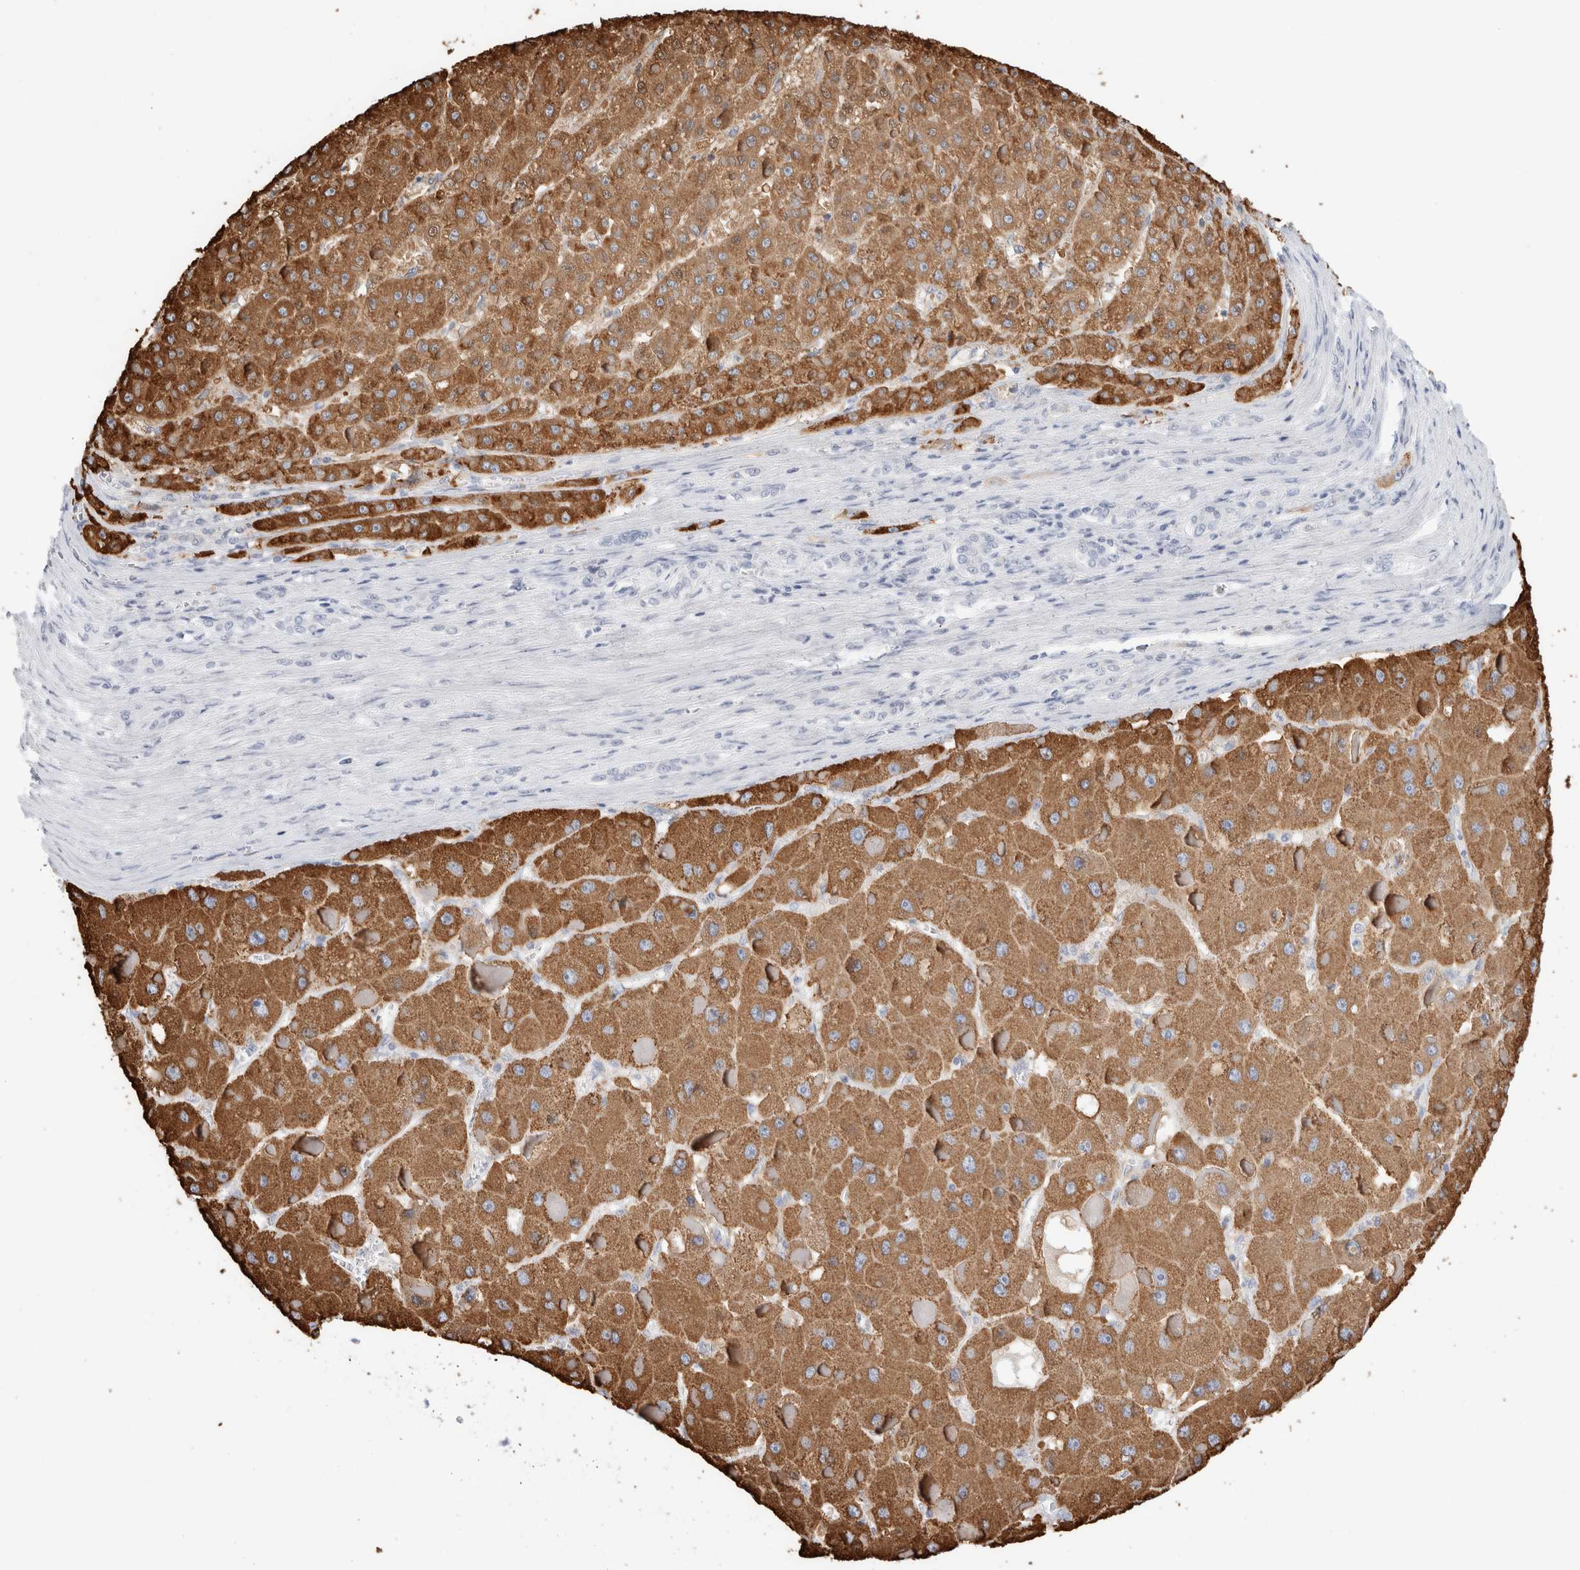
{"staining": {"intensity": "moderate", "quantity": ">75%", "location": "cytoplasmic/membranous"}, "tissue": "liver cancer", "cell_type": "Tumor cells", "image_type": "cancer", "snomed": [{"axis": "morphology", "description": "Carcinoma, Hepatocellular, NOS"}, {"axis": "topography", "description": "Liver"}], "caption": "Immunohistochemistry image of human liver cancer (hepatocellular carcinoma) stained for a protein (brown), which reveals medium levels of moderate cytoplasmic/membranous expression in about >75% of tumor cells.", "gene": "MUC15", "patient": {"sex": "female", "age": 73}}